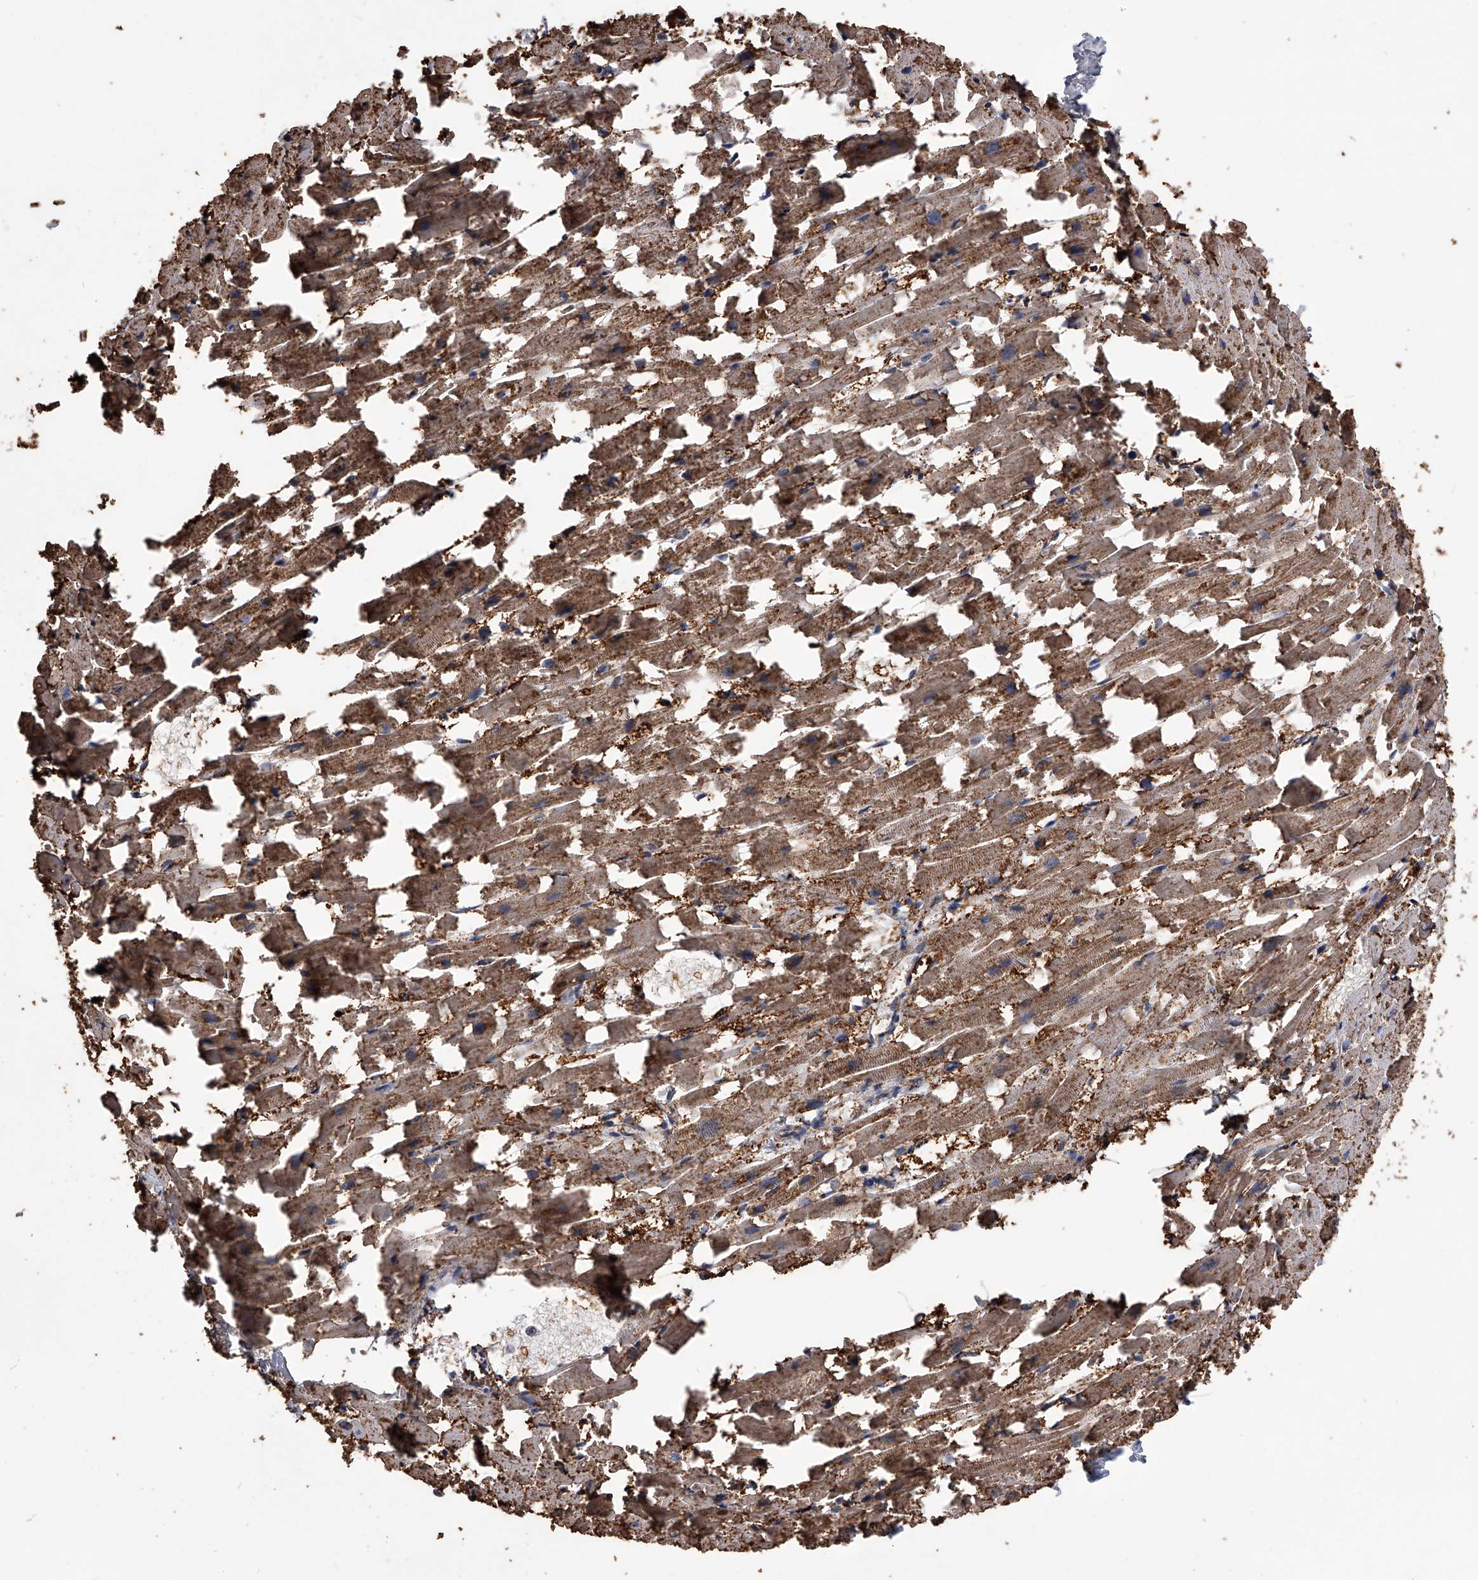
{"staining": {"intensity": "moderate", "quantity": ">75%", "location": "cytoplasmic/membranous"}, "tissue": "heart muscle", "cell_type": "Cardiomyocytes", "image_type": "normal", "snomed": [{"axis": "morphology", "description": "Normal tissue, NOS"}, {"axis": "topography", "description": "Heart"}], "caption": "Heart muscle stained with immunohistochemistry (IHC) shows moderate cytoplasmic/membranous positivity in approximately >75% of cardiomyocytes.", "gene": "OAT", "patient": {"sex": "female", "age": 64}}